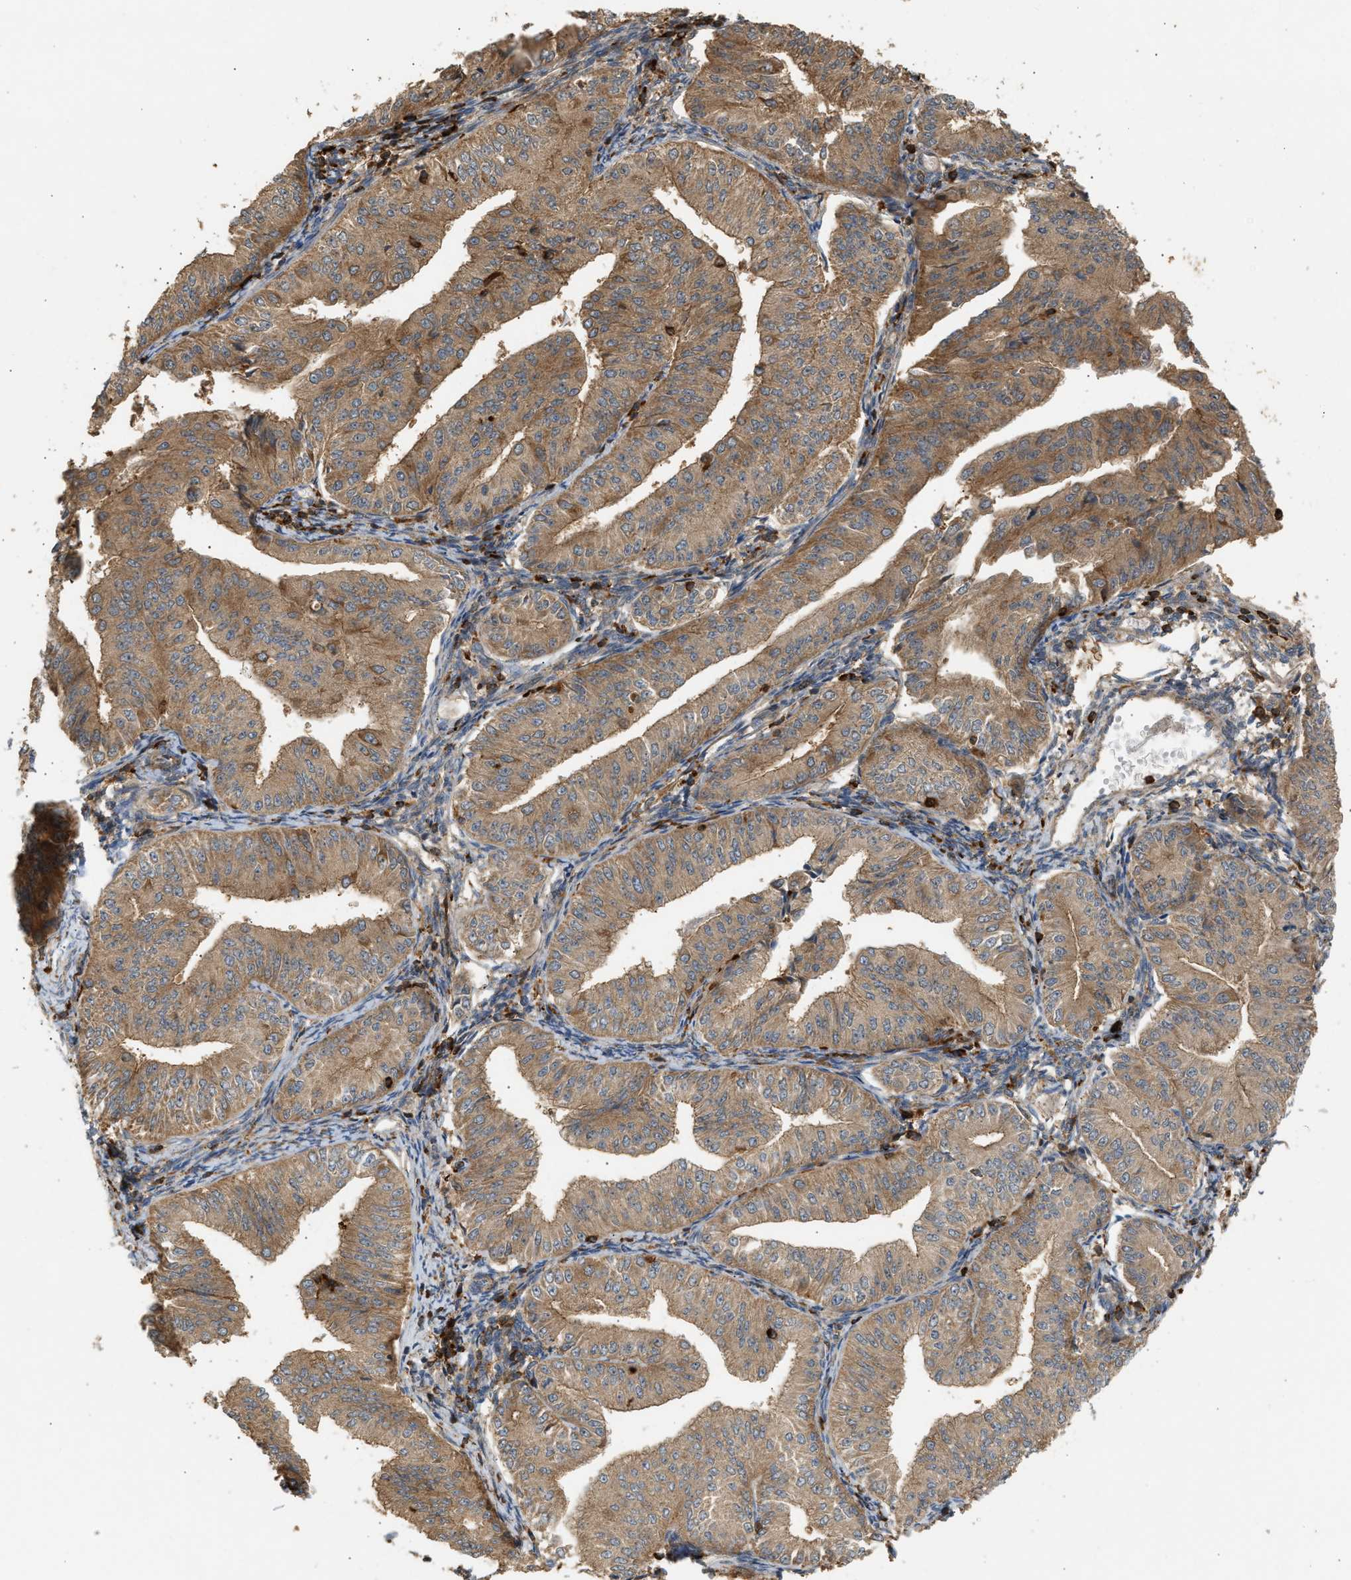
{"staining": {"intensity": "moderate", "quantity": ">75%", "location": "cytoplasmic/membranous"}, "tissue": "endometrial cancer", "cell_type": "Tumor cells", "image_type": "cancer", "snomed": [{"axis": "morphology", "description": "Normal tissue, NOS"}, {"axis": "morphology", "description": "Adenocarcinoma, NOS"}, {"axis": "topography", "description": "Endometrium"}], "caption": "A medium amount of moderate cytoplasmic/membranous staining is present in approximately >75% of tumor cells in endometrial cancer (adenocarcinoma) tissue.", "gene": "GOPC", "patient": {"sex": "female", "age": 53}}